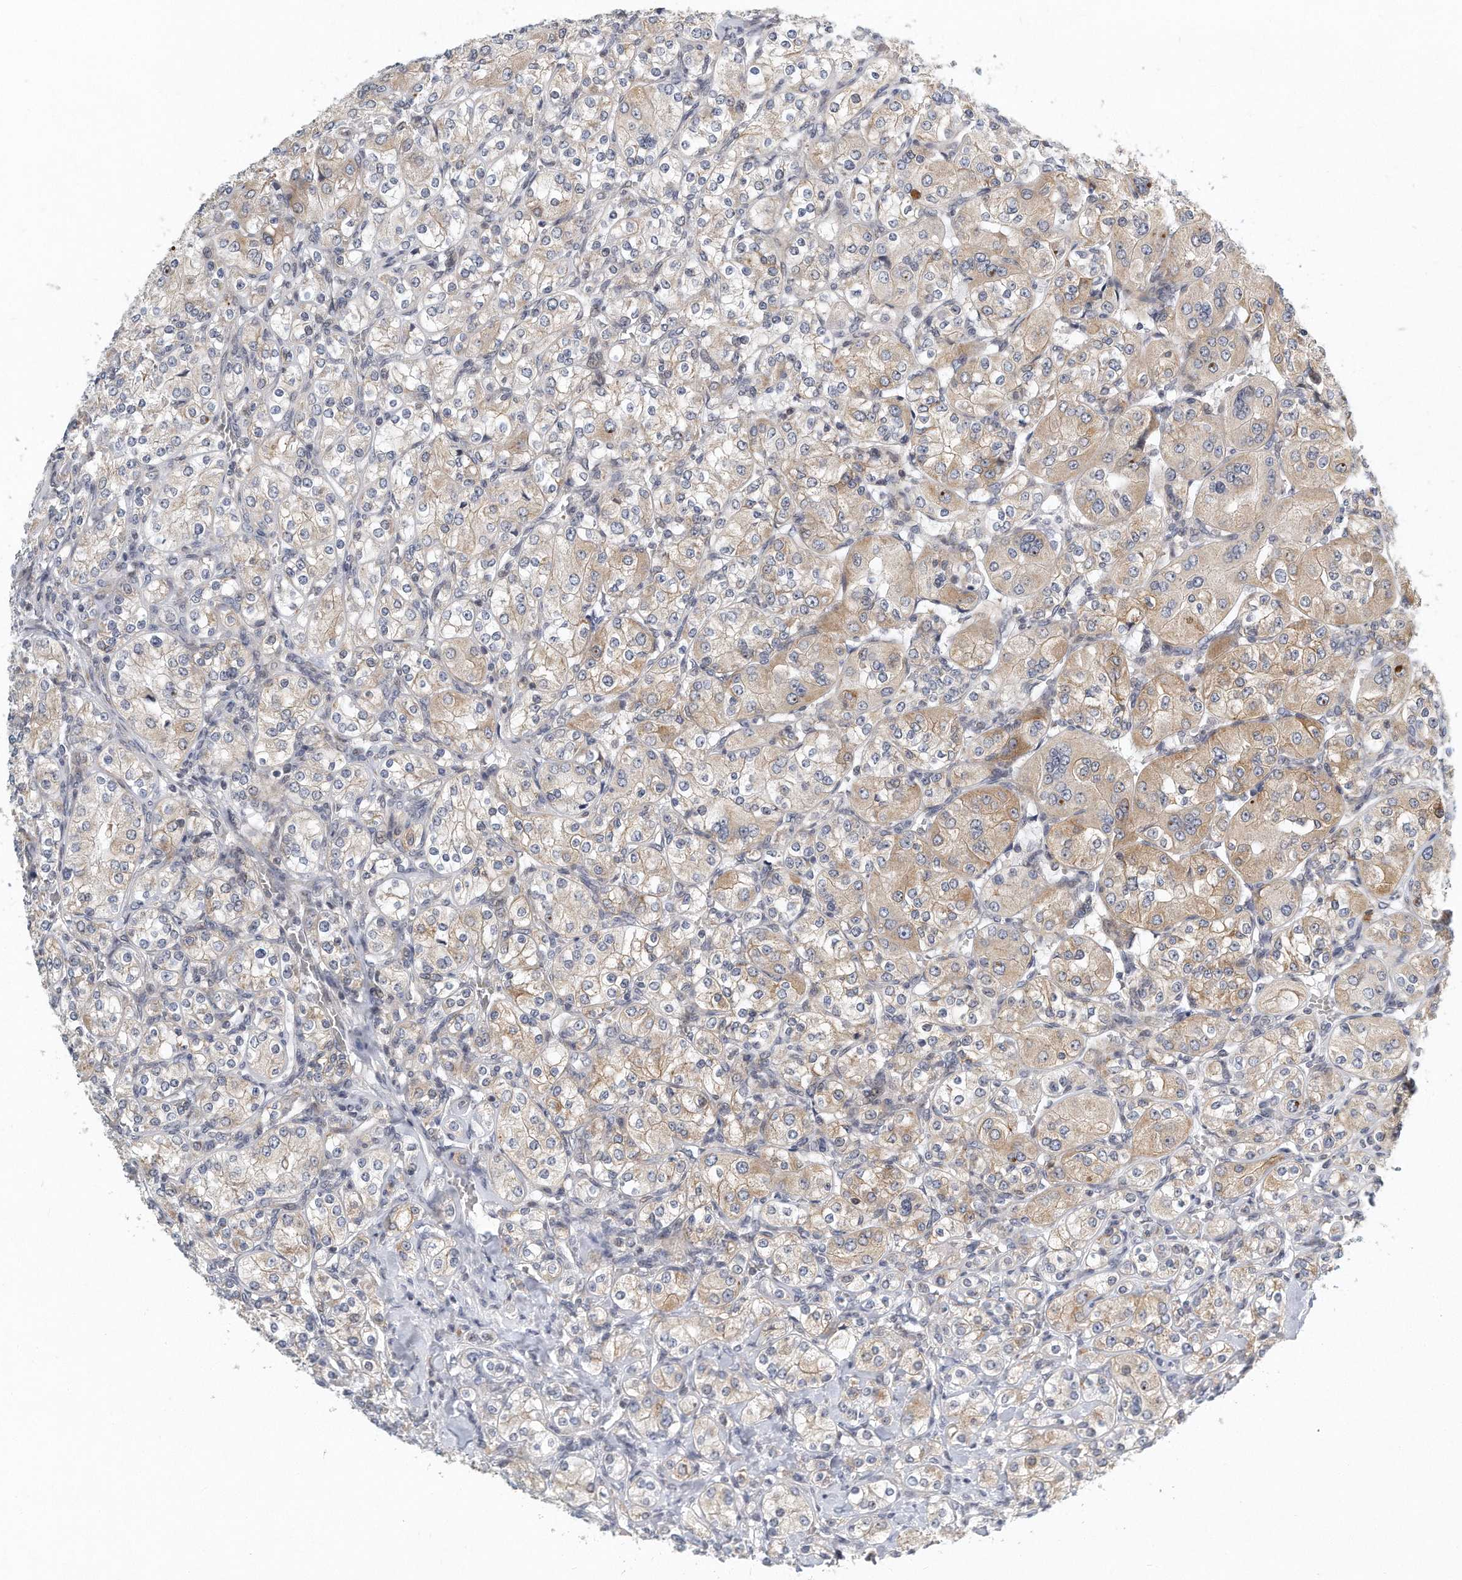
{"staining": {"intensity": "weak", "quantity": "25%-75%", "location": "cytoplasmic/membranous"}, "tissue": "renal cancer", "cell_type": "Tumor cells", "image_type": "cancer", "snomed": [{"axis": "morphology", "description": "Adenocarcinoma, NOS"}, {"axis": "topography", "description": "Kidney"}], "caption": "High-magnification brightfield microscopy of renal cancer stained with DAB (3,3'-diaminobenzidine) (brown) and counterstained with hematoxylin (blue). tumor cells exhibit weak cytoplasmic/membranous staining is present in approximately25%-75% of cells. The protein of interest is stained brown, and the nuclei are stained in blue (DAB (3,3'-diaminobenzidine) IHC with brightfield microscopy, high magnification).", "gene": "VLDLR", "patient": {"sex": "male", "age": 77}}